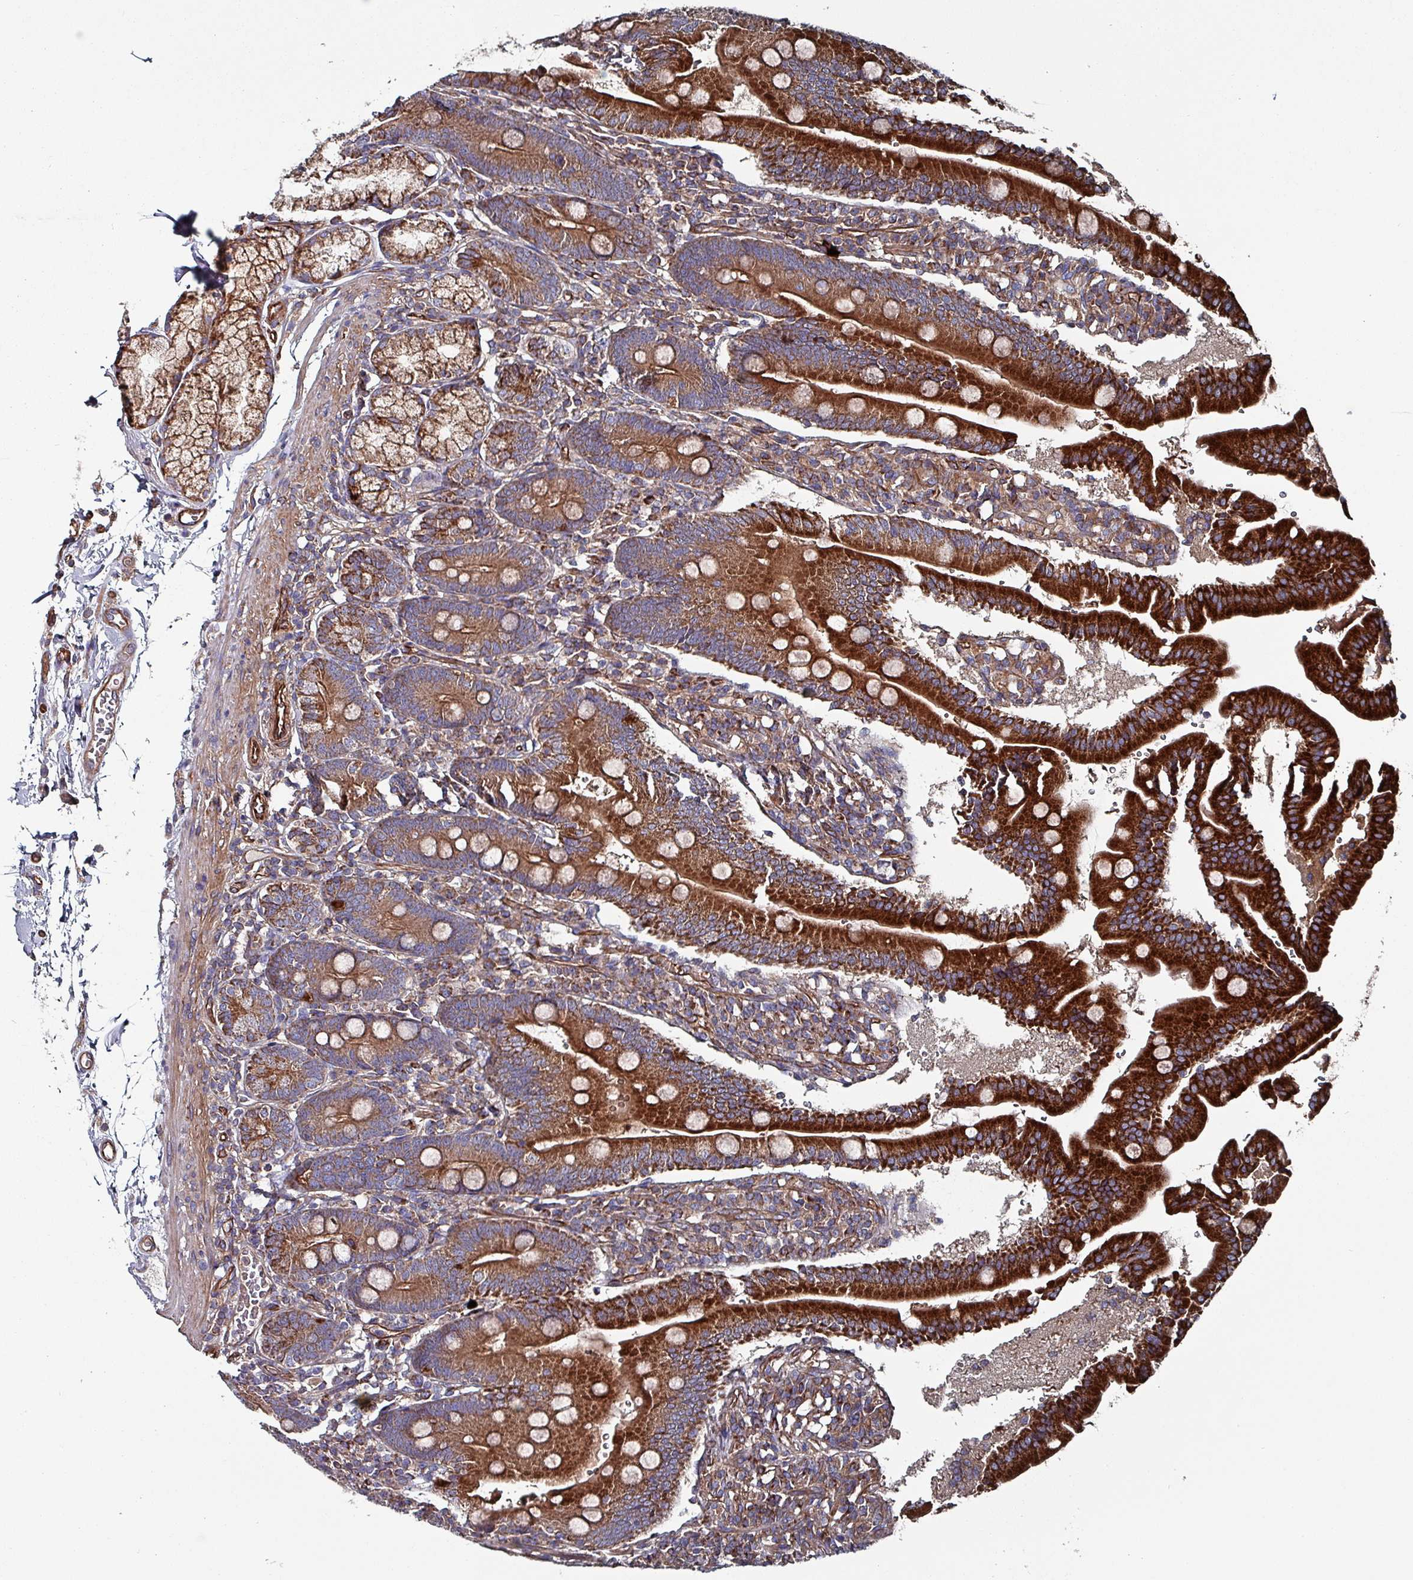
{"staining": {"intensity": "strong", "quantity": ">75%", "location": "cytoplasmic/membranous"}, "tissue": "duodenum", "cell_type": "Glandular cells", "image_type": "normal", "snomed": [{"axis": "morphology", "description": "Normal tissue, NOS"}, {"axis": "topography", "description": "Duodenum"}], "caption": "IHC (DAB (3,3'-diaminobenzidine)) staining of unremarkable duodenum reveals strong cytoplasmic/membranous protein expression in about >75% of glandular cells. (Brightfield microscopy of DAB IHC at high magnification).", "gene": "ANO10", "patient": {"sex": "female", "age": 67}}